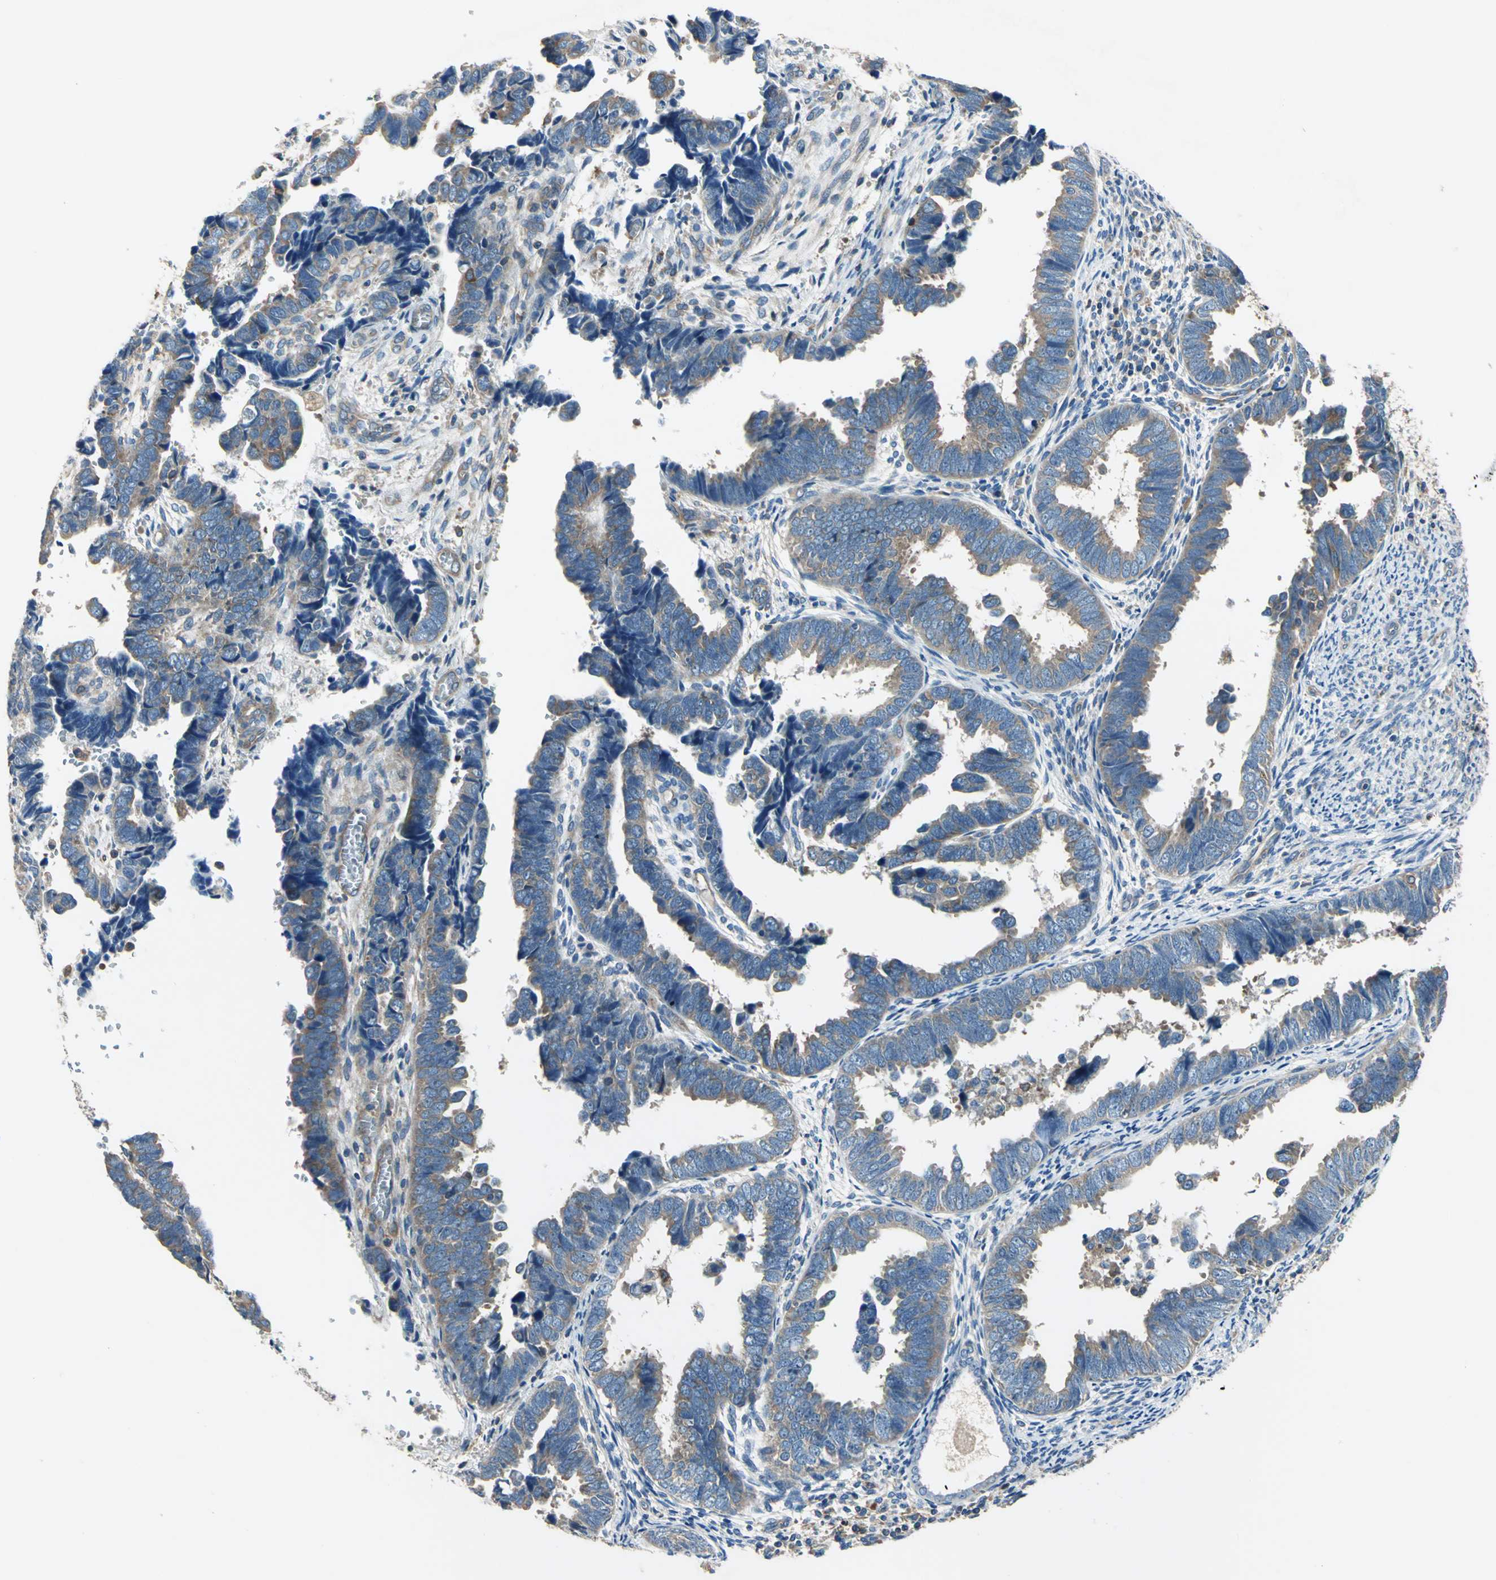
{"staining": {"intensity": "moderate", "quantity": ">75%", "location": "cytoplasmic/membranous"}, "tissue": "endometrial cancer", "cell_type": "Tumor cells", "image_type": "cancer", "snomed": [{"axis": "morphology", "description": "Adenocarcinoma, NOS"}, {"axis": "topography", "description": "Endometrium"}], "caption": "Approximately >75% of tumor cells in endometrial cancer (adenocarcinoma) show moderate cytoplasmic/membranous protein staining as visualized by brown immunohistochemical staining.", "gene": "DDX3Y", "patient": {"sex": "female", "age": 75}}